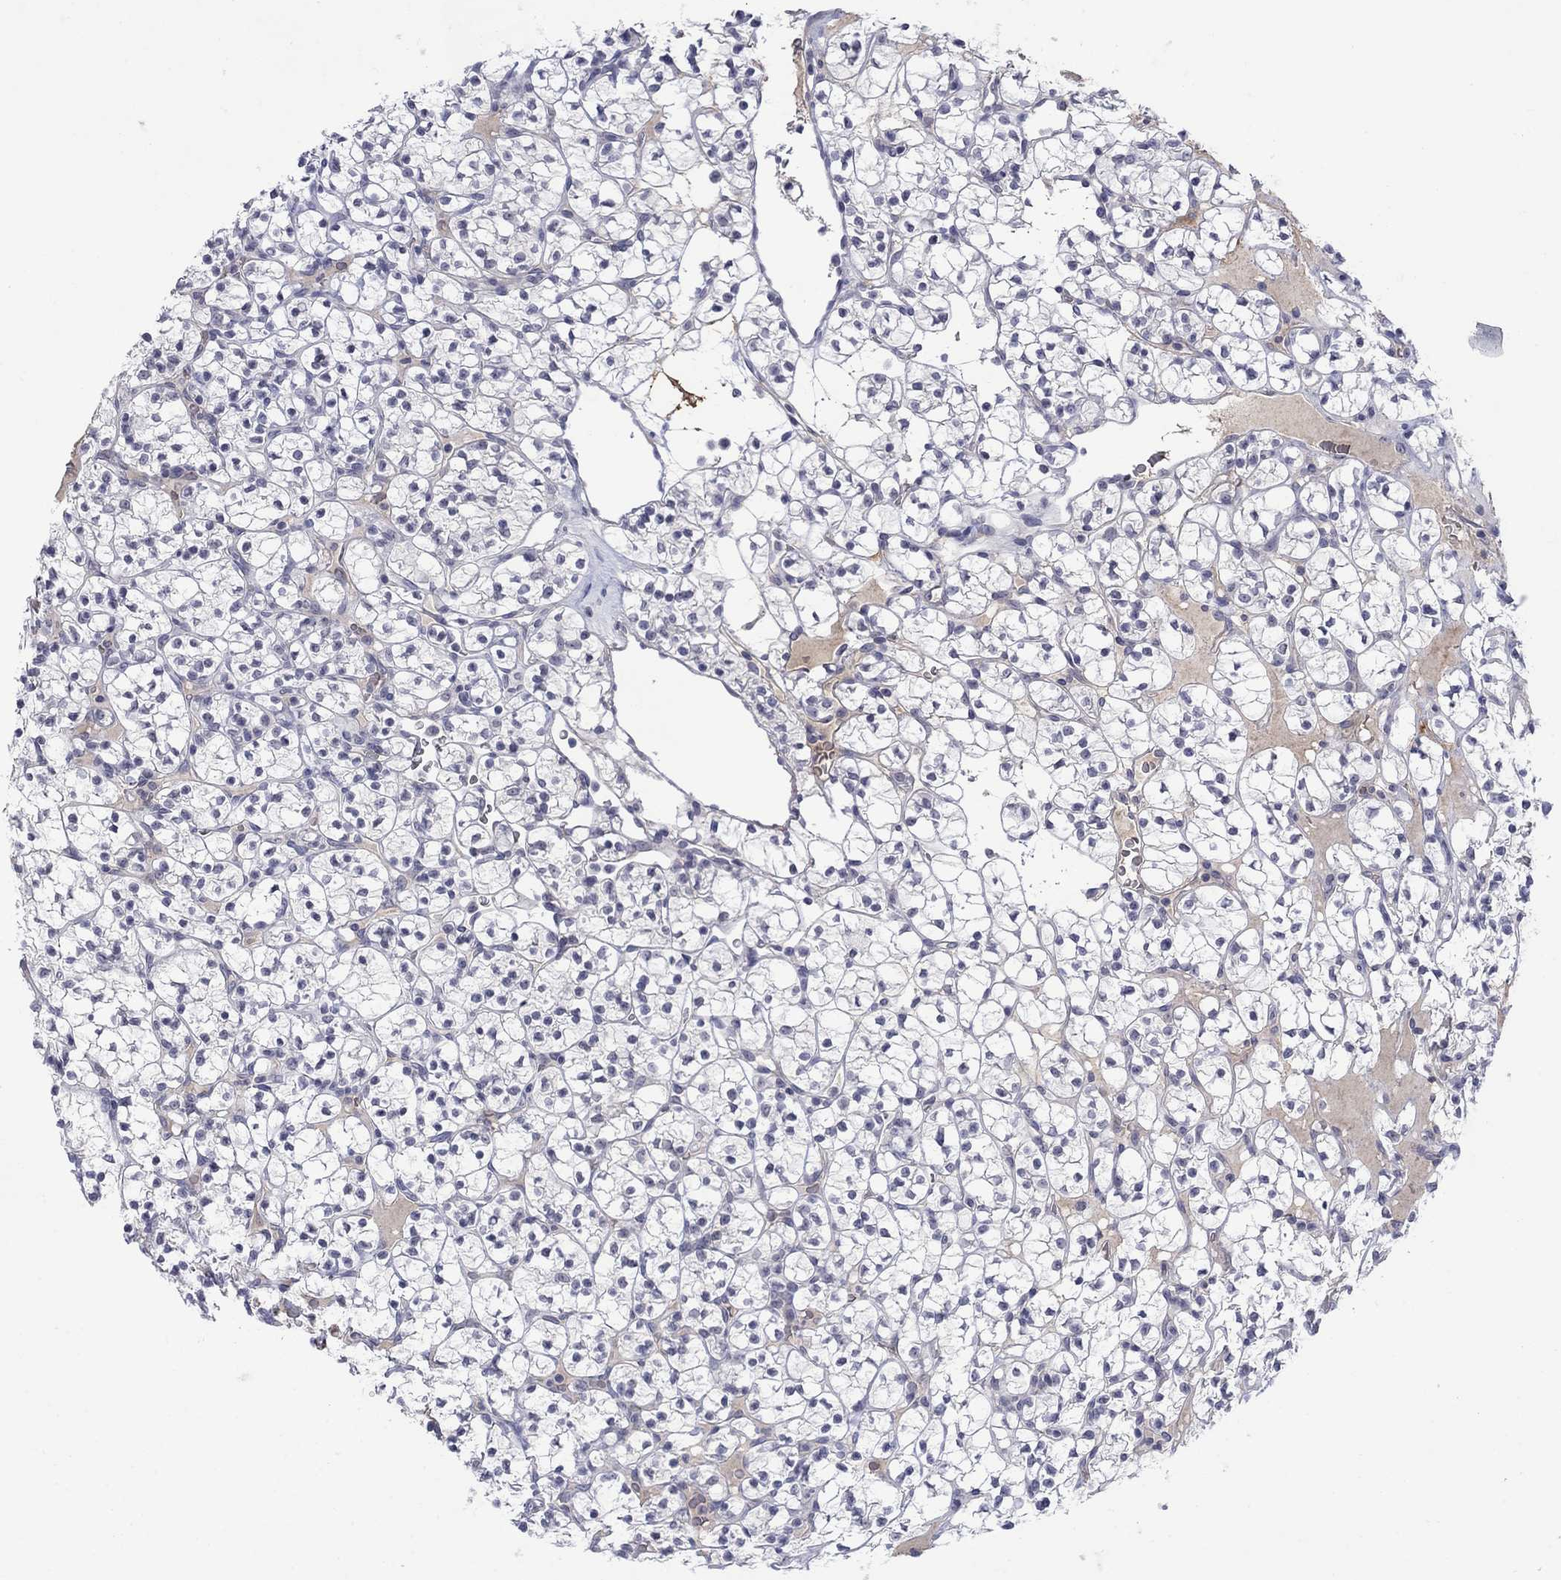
{"staining": {"intensity": "negative", "quantity": "none", "location": "none"}, "tissue": "renal cancer", "cell_type": "Tumor cells", "image_type": "cancer", "snomed": [{"axis": "morphology", "description": "Adenocarcinoma, NOS"}, {"axis": "topography", "description": "Kidney"}], "caption": "DAB (3,3'-diaminobenzidine) immunohistochemical staining of renal adenocarcinoma demonstrates no significant positivity in tumor cells.", "gene": "NSMF", "patient": {"sex": "female", "age": 89}}